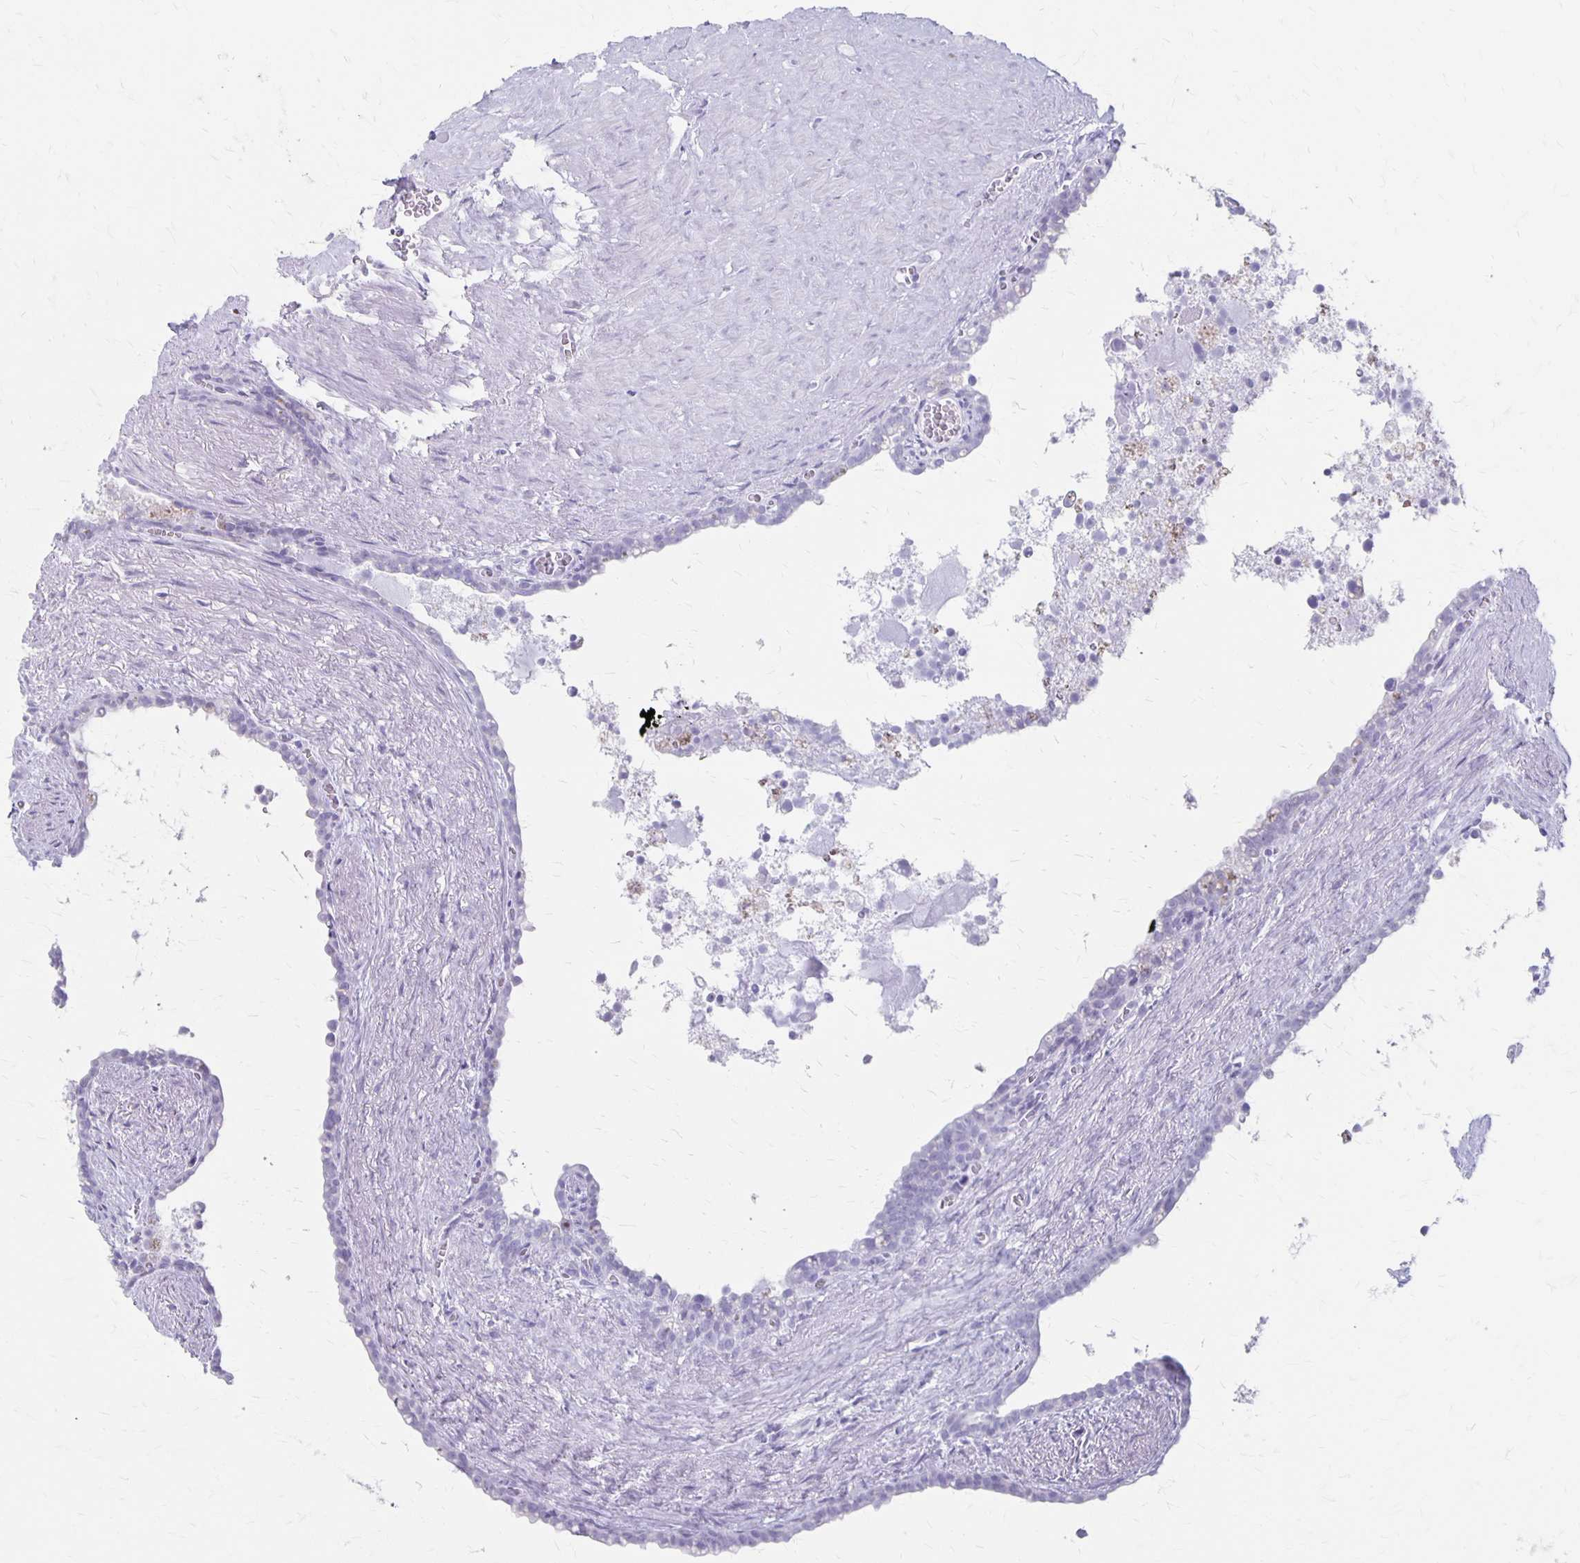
{"staining": {"intensity": "negative", "quantity": "none", "location": "none"}, "tissue": "seminal vesicle", "cell_type": "Glandular cells", "image_type": "normal", "snomed": [{"axis": "morphology", "description": "Normal tissue, NOS"}, {"axis": "topography", "description": "Seminal veicle"}], "caption": "Benign seminal vesicle was stained to show a protein in brown. There is no significant positivity in glandular cells. (IHC, brightfield microscopy, high magnification).", "gene": "MAGEC2", "patient": {"sex": "male", "age": 76}}